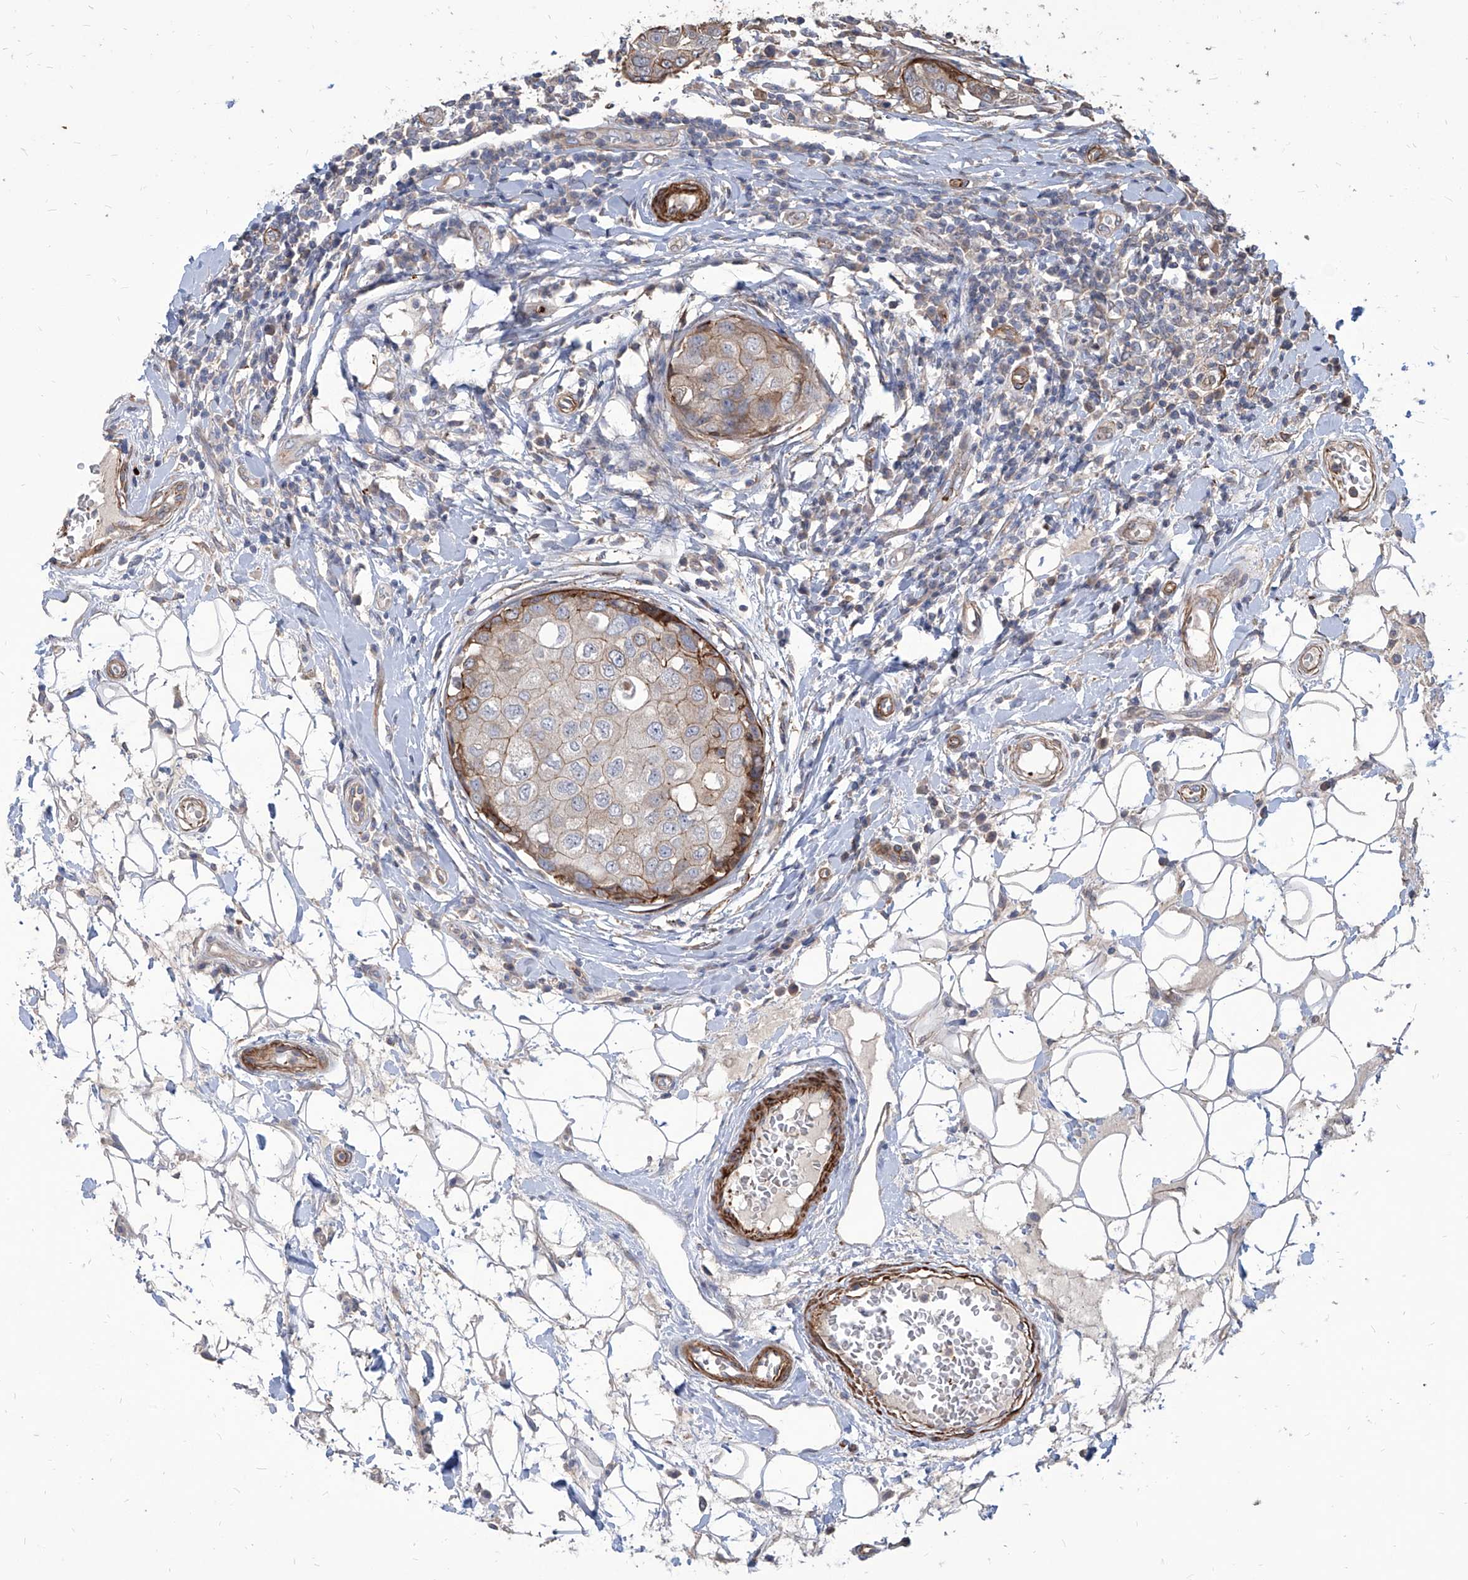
{"staining": {"intensity": "moderate", "quantity": "<25%", "location": "cytoplasmic/membranous"}, "tissue": "breast cancer", "cell_type": "Tumor cells", "image_type": "cancer", "snomed": [{"axis": "morphology", "description": "Duct carcinoma"}, {"axis": "topography", "description": "Breast"}], "caption": "Moderate cytoplasmic/membranous protein positivity is identified in approximately <25% of tumor cells in invasive ductal carcinoma (breast).", "gene": "FAM83B", "patient": {"sex": "female", "age": 27}}